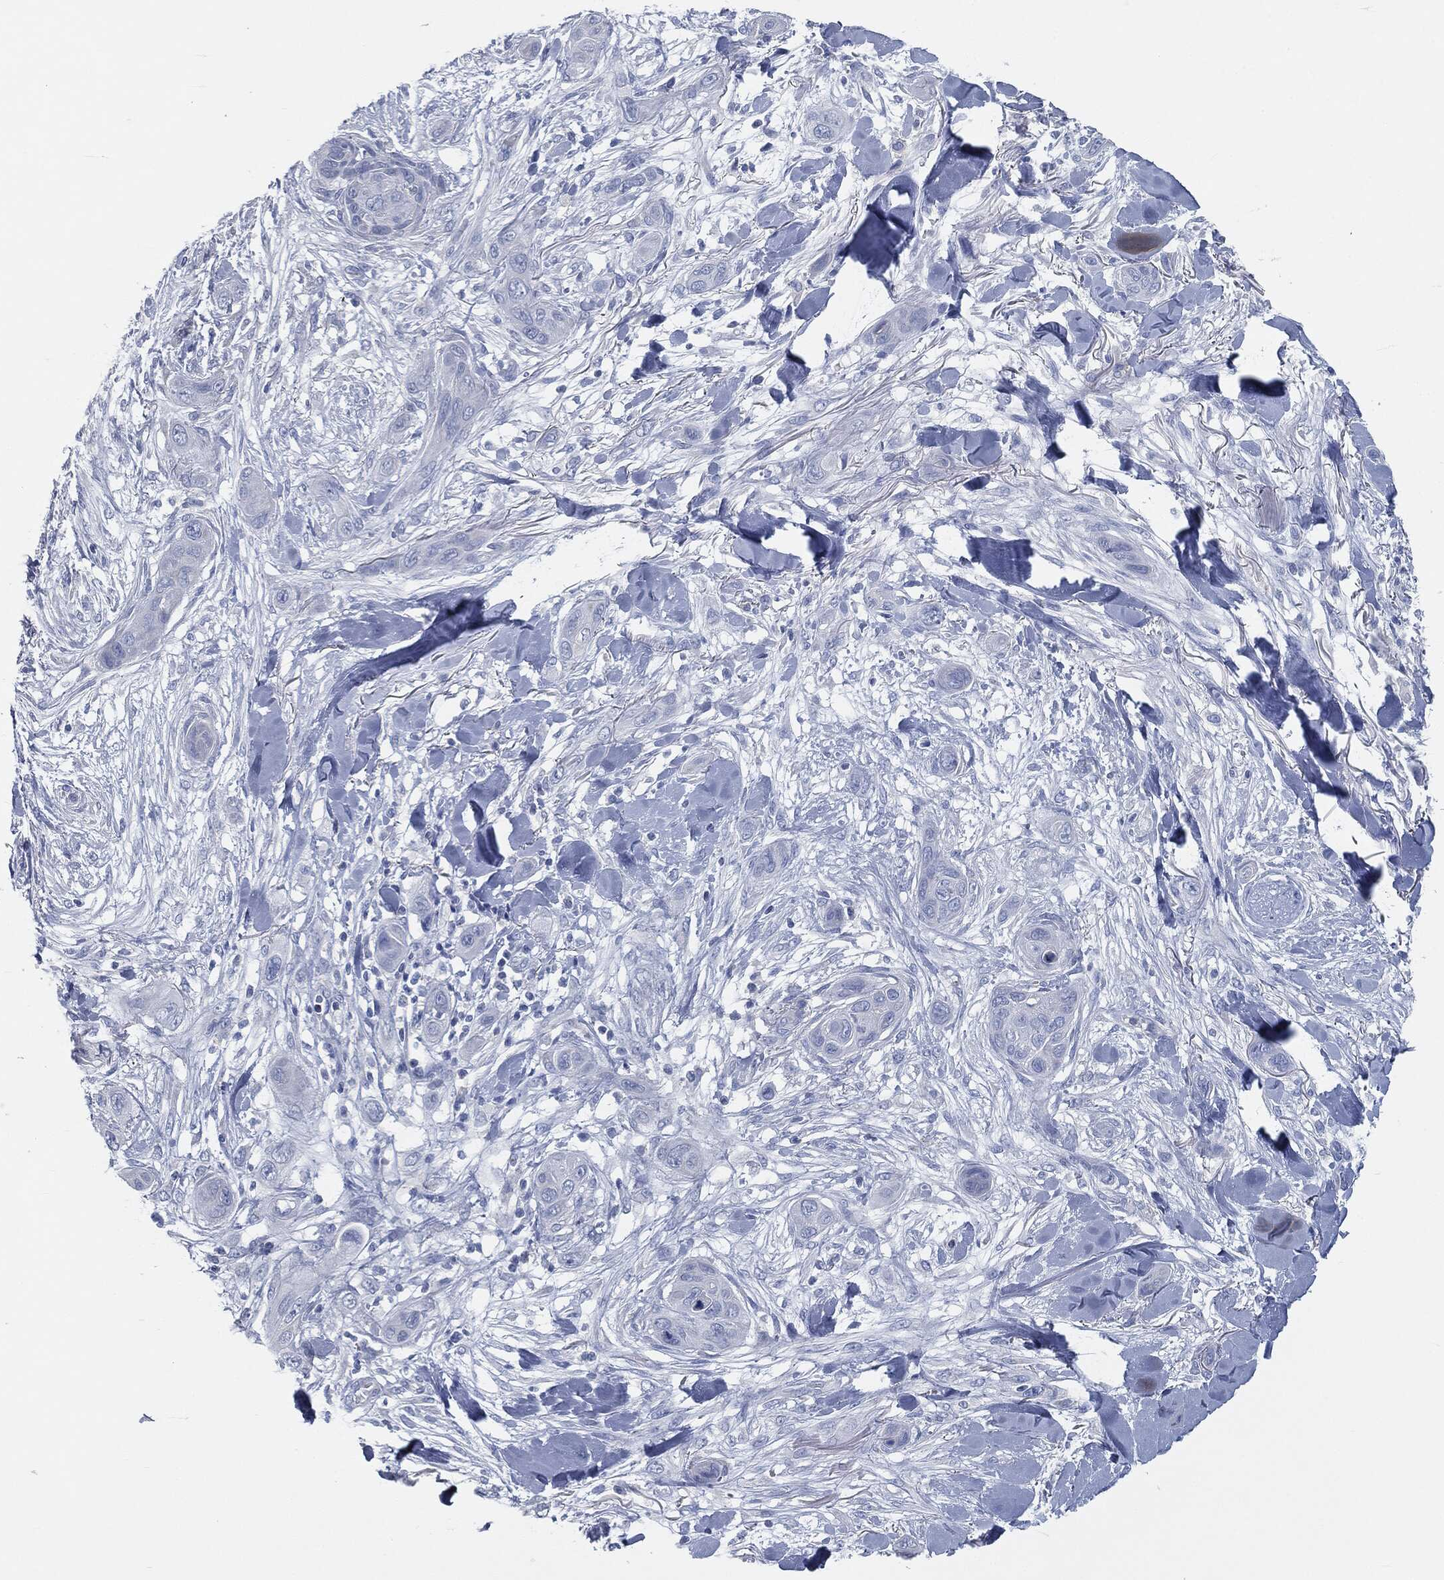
{"staining": {"intensity": "negative", "quantity": "none", "location": "none"}, "tissue": "skin cancer", "cell_type": "Tumor cells", "image_type": "cancer", "snomed": [{"axis": "morphology", "description": "Squamous cell carcinoma, NOS"}, {"axis": "topography", "description": "Skin"}], "caption": "Tumor cells show no significant positivity in squamous cell carcinoma (skin).", "gene": "CAV3", "patient": {"sex": "male", "age": 78}}